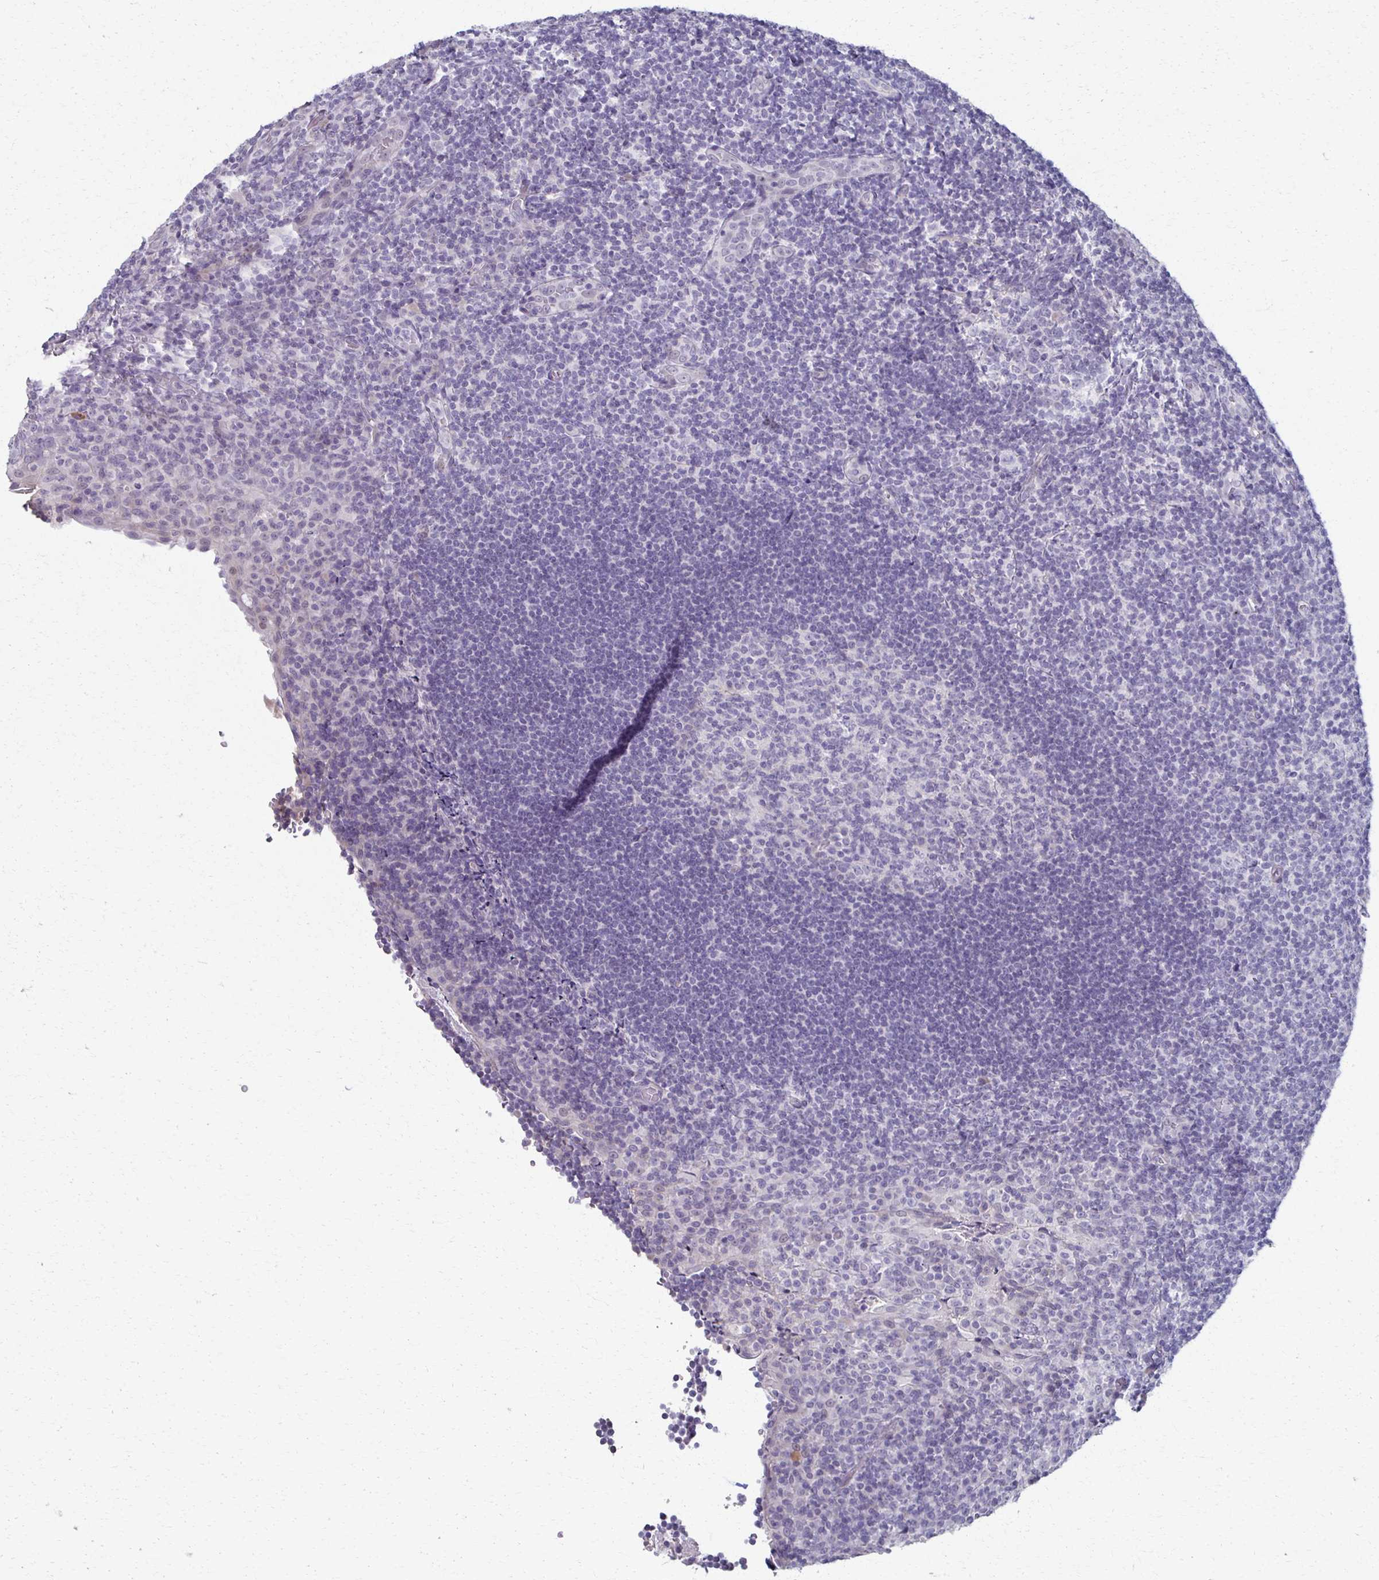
{"staining": {"intensity": "negative", "quantity": "none", "location": "none"}, "tissue": "tonsil", "cell_type": "Germinal center cells", "image_type": "normal", "snomed": [{"axis": "morphology", "description": "Normal tissue, NOS"}, {"axis": "topography", "description": "Tonsil"}], "caption": "This is a photomicrograph of immunohistochemistry staining of normal tonsil, which shows no expression in germinal center cells.", "gene": "FOXO4", "patient": {"sex": "male", "age": 17}}